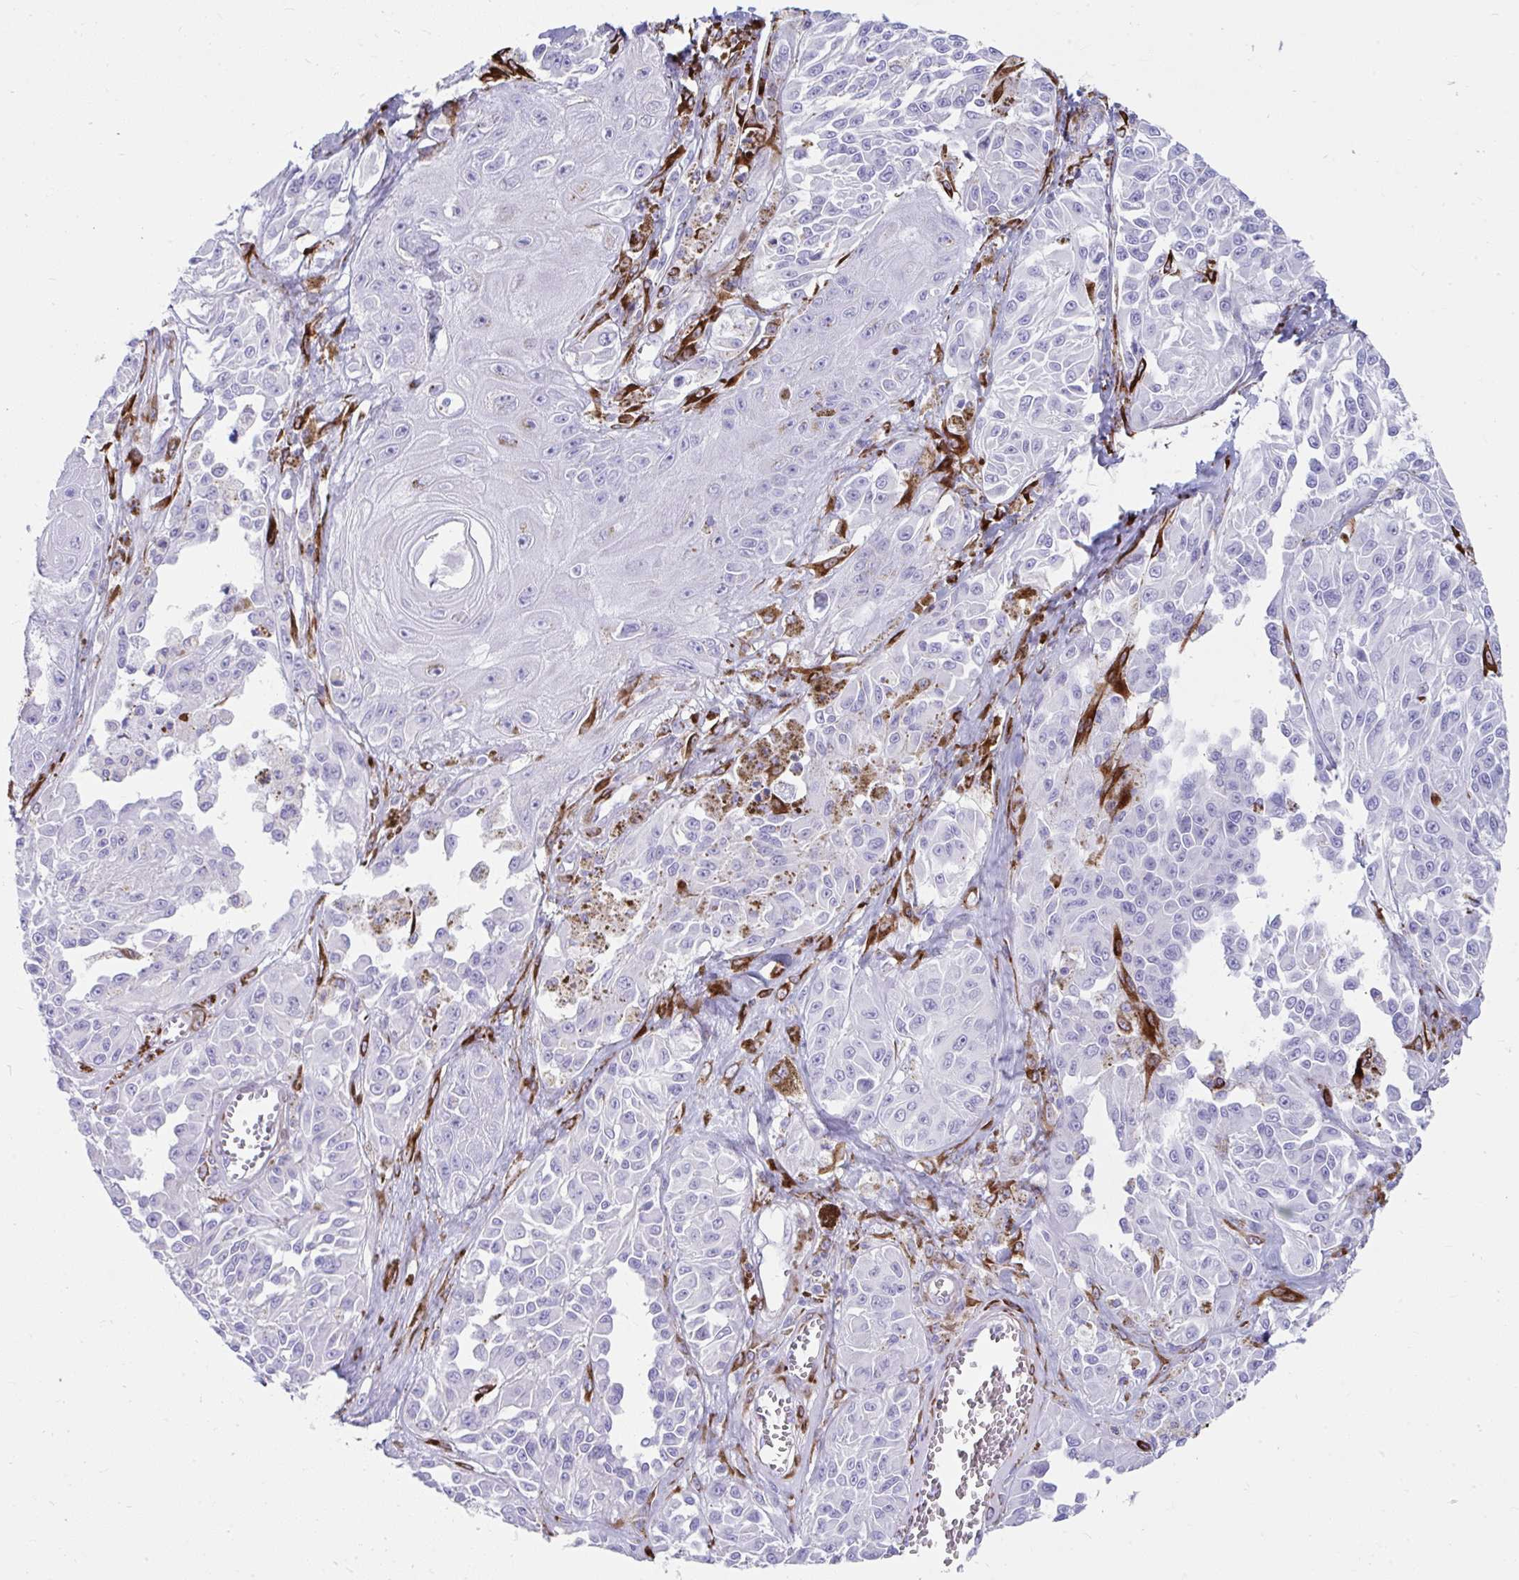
{"staining": {"intensity": "negative", "quantity": "none", "location": "none"}, "tissue": "melanoma", "cell_type": "Tumor cells", "image_type": "cancer", "snomed": [{"axis": "morphology", "description": "Malignant melanoma, NOS"}, {"axis": "topography", "description": "Skin"}], "caption": "The photomicrograph displays no significant expression in tumor cells of melanoma. (DAB (3,3'-diaminobenzidine) IHC with hematoxylin counter stain).", "gene": "GRXCR2", "patient": {"sex": "male", "age": 94}}